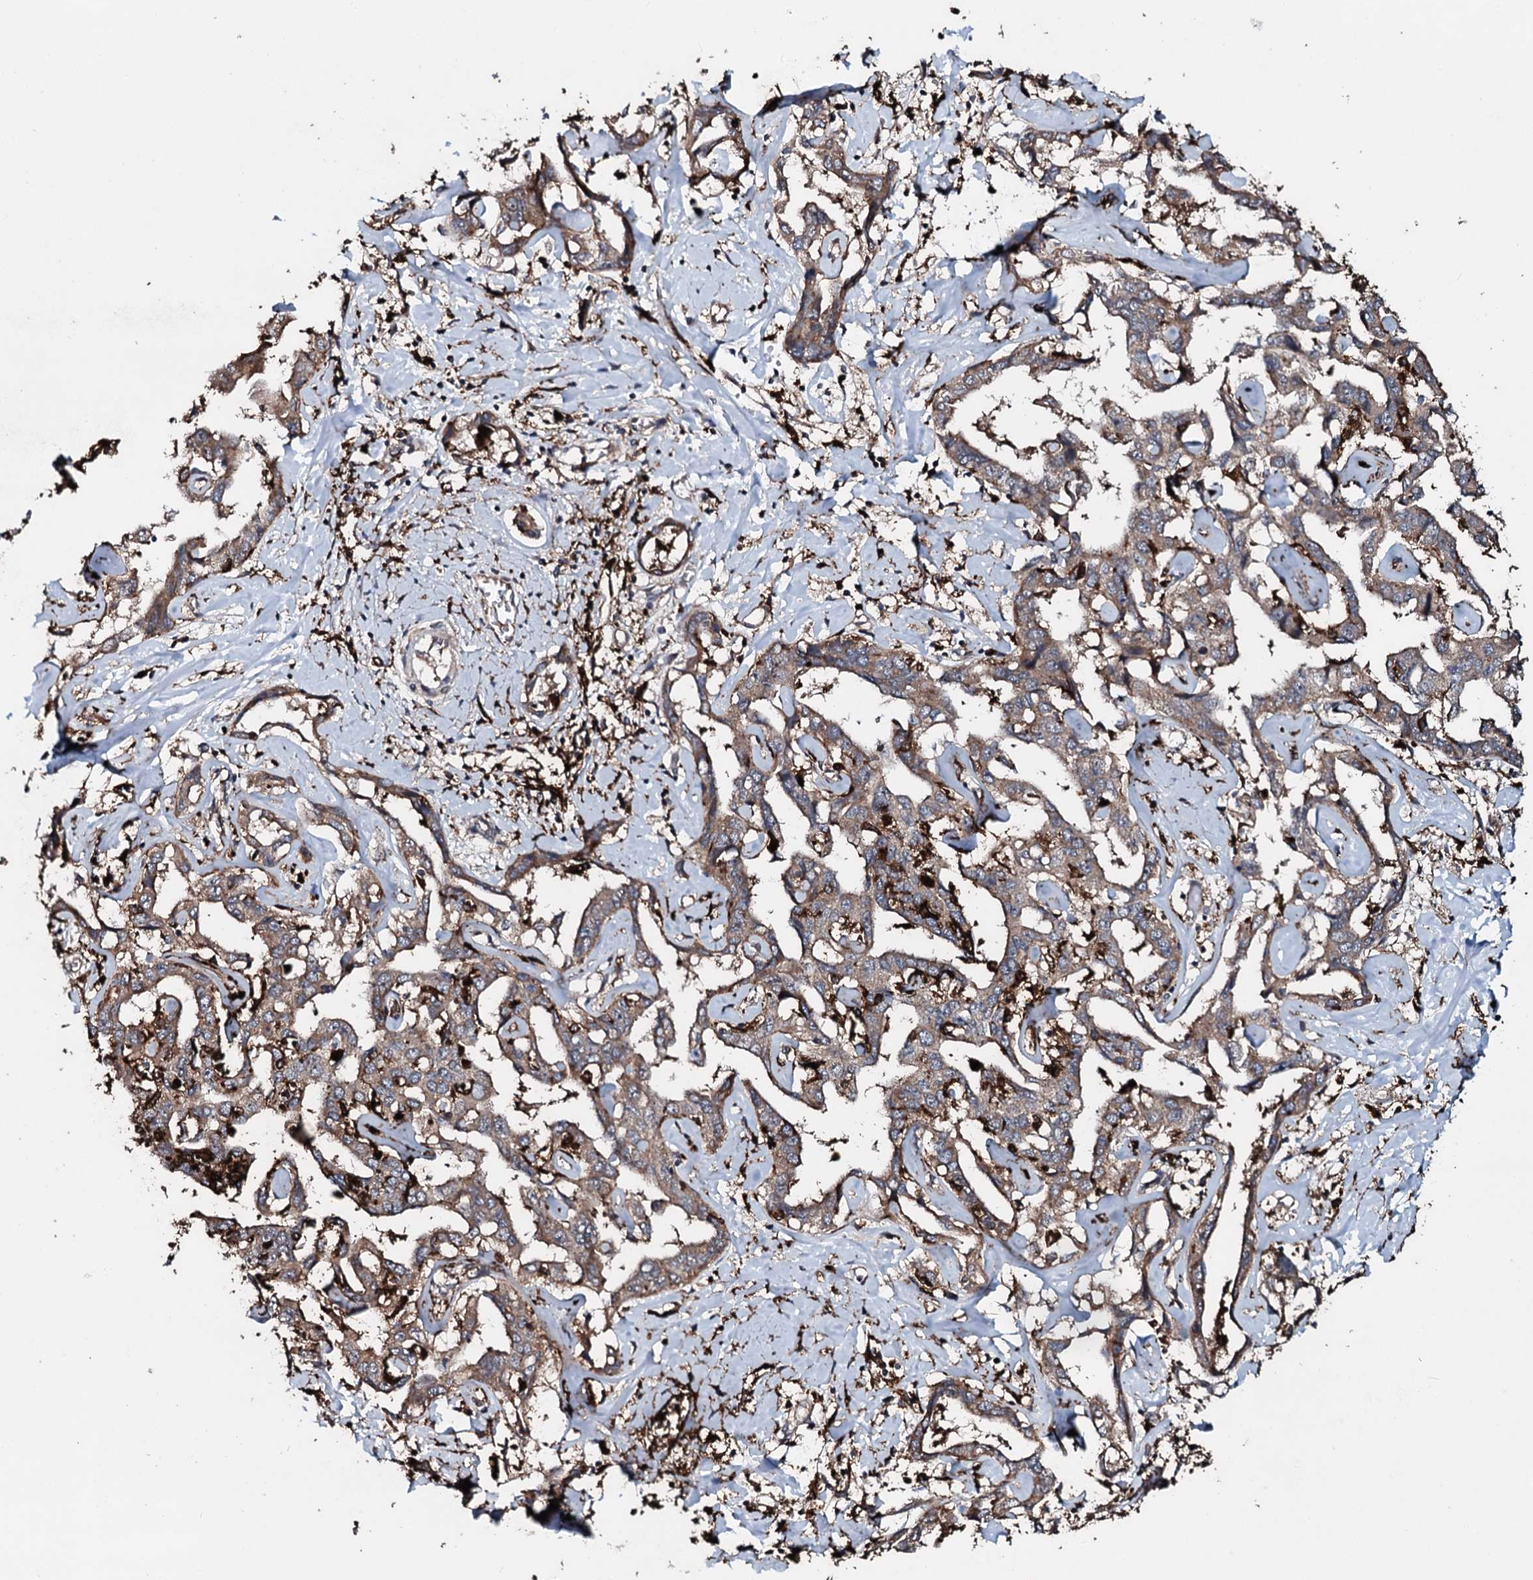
{"staining": {"intensity": "moderate", "quantity": ">75%", "location": "cytoplasmic/membranous"}, "tissue": "liver cancer", "cell_type": "Tumor cells", "image_type": "cancer", "snomed": [{"axis": "morphology", "description": "Cholangiocarcinoma"}, {"axis": "topography", "description": "Liver"}], "caption": "Liver cholangiocarcinoma tissue demonstrates moderate cytoplasmic/membranous positivity in about >75% of tumor cells", "gene": "TPGS2", "patient": {"sex": "male", "age": 59}}